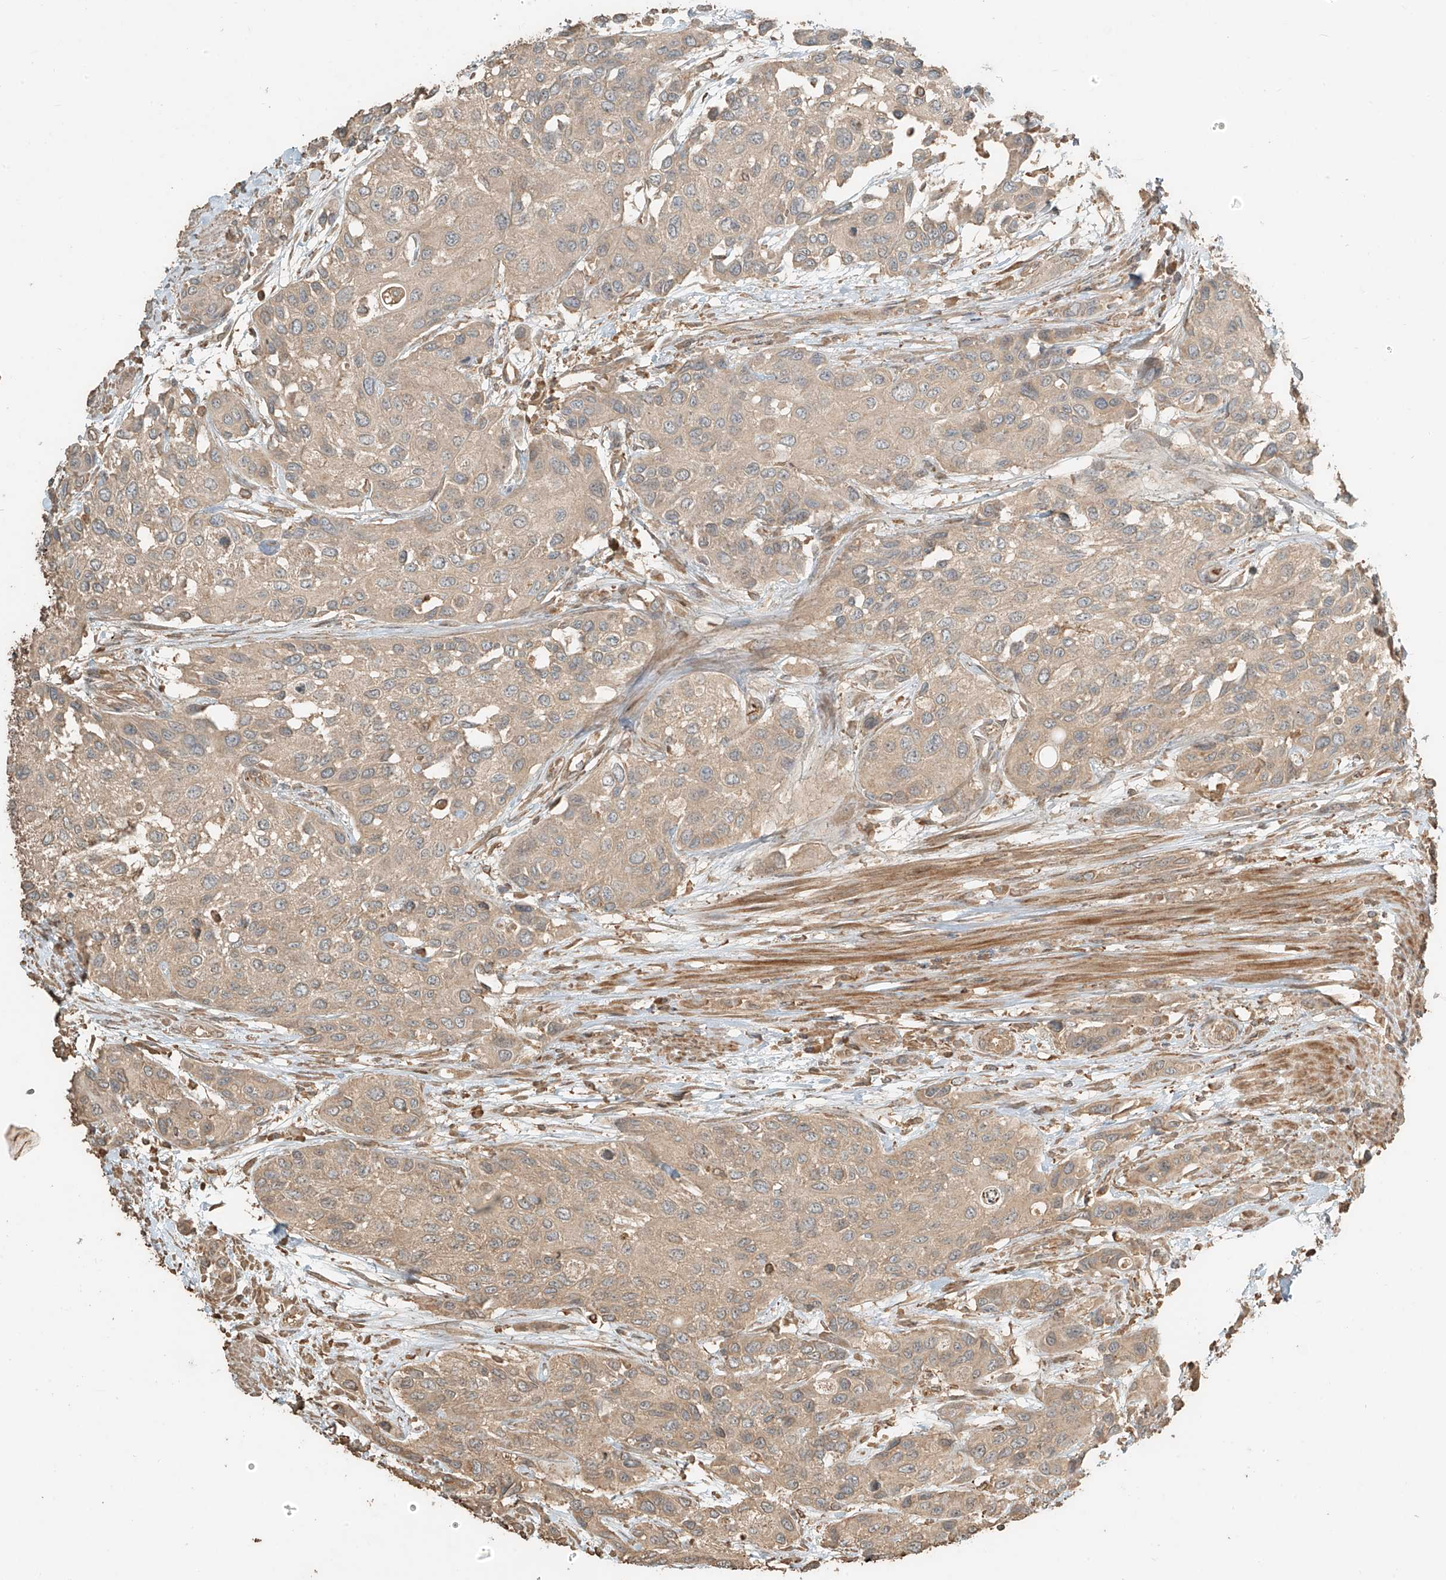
{"staining": {"intensity": "weak", "quantity": ">75%", "location": "cytoplasmic/membranous"}, "tissue": "urothelial cancer", "cell_type": "Tumor cells", "image_type": "cancer", "snomed": [{"axis": "morphology", "description": "Normal tissue, NOS"}, {"axis": "morphology", "description": "Urothelial carcinoma, High grade"}, {"axis": "topography", "description": "Vascular tissue"}, {"axis": "topography", "description": "Urinary bladder"}], "caption": "This micrograph reveals immunohistochemistry (IHC) staining of human high-grade urothelial carcinoma, with low weak cytoplasmic/membranous staining in approximately >75% of tumor cells.", "gene": "RFTN2", "patient": {"sex": "female", "age": 56}}